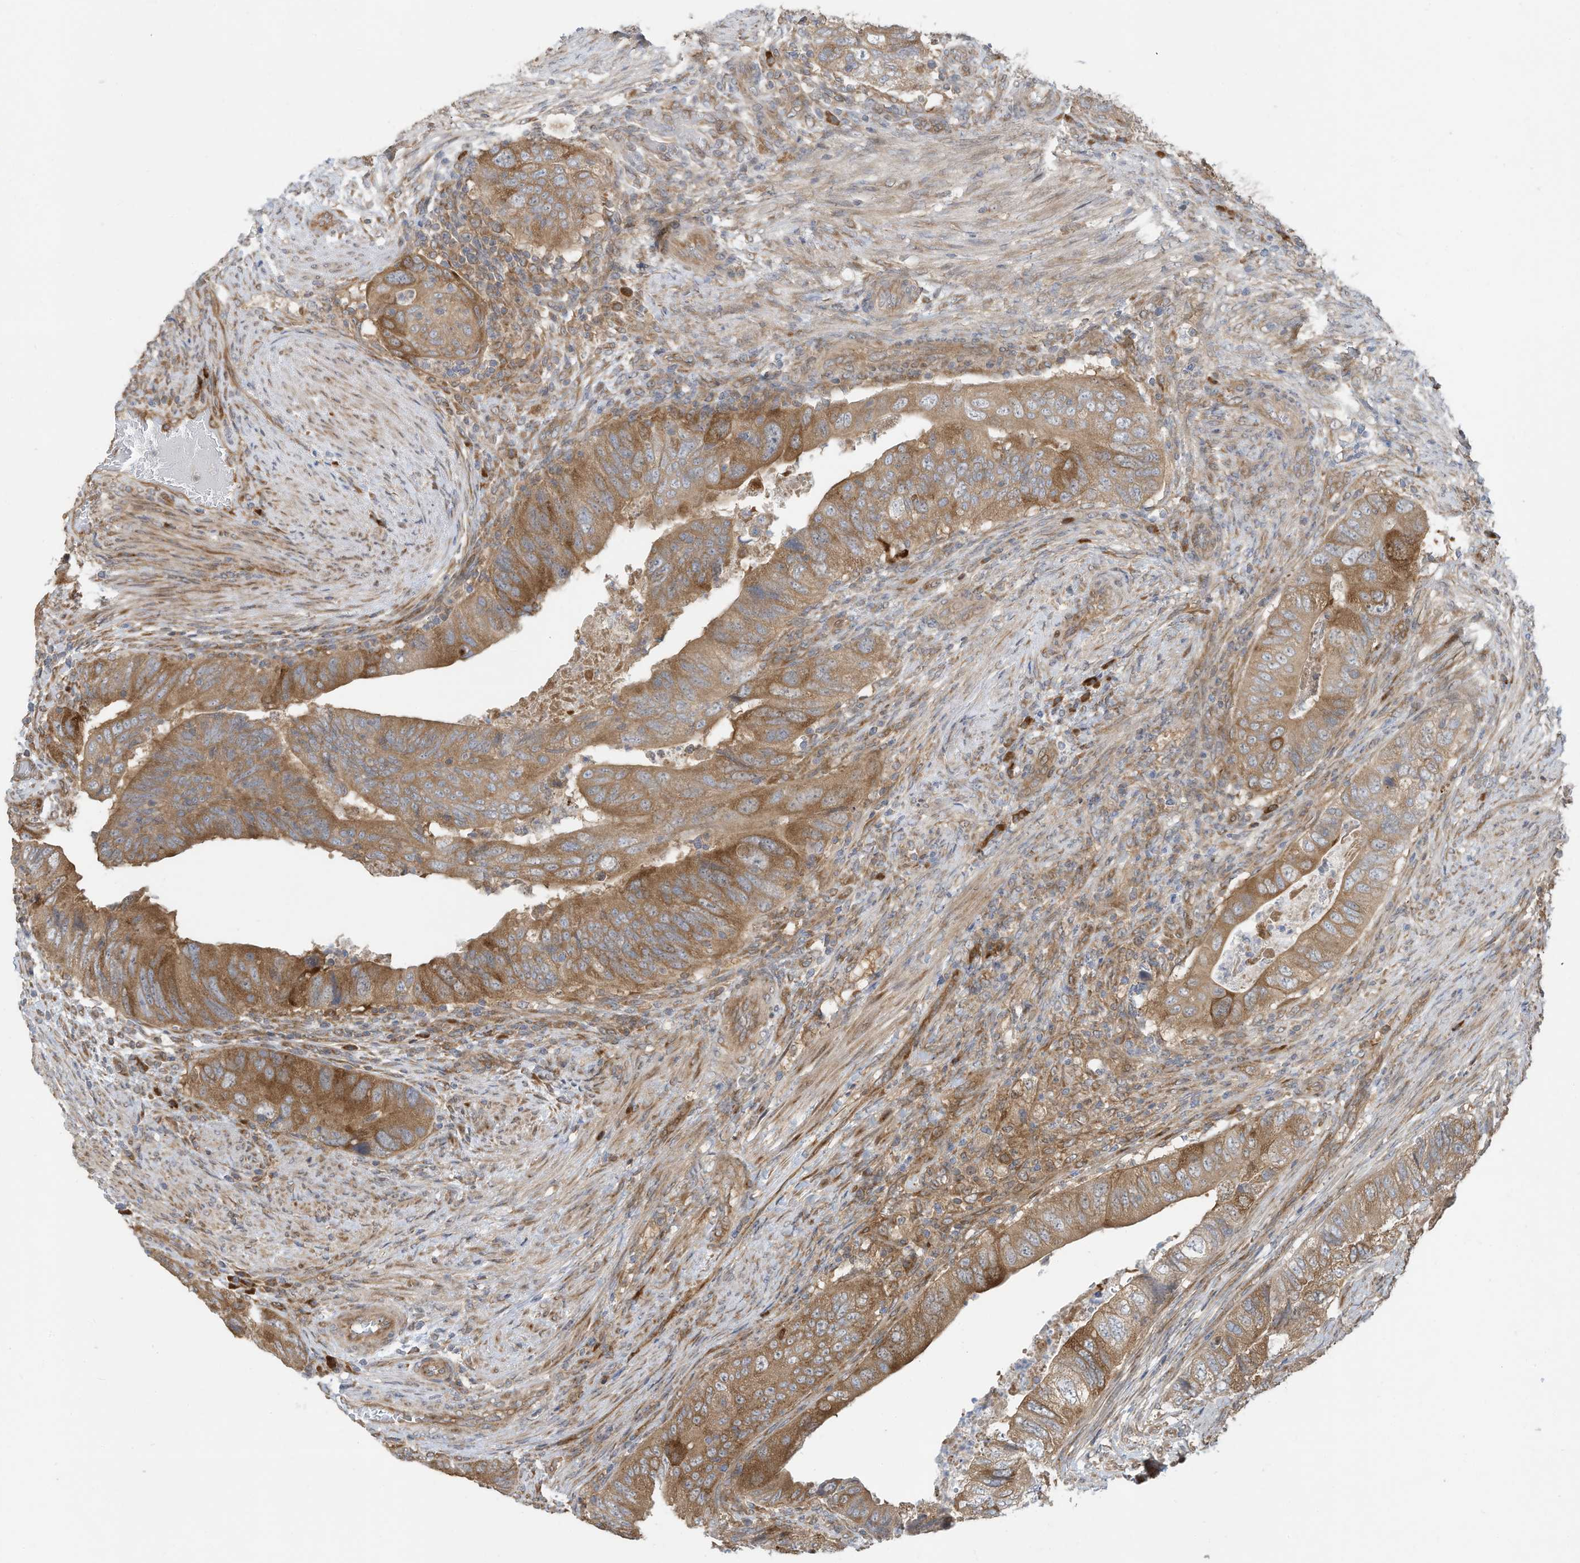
{"staining": {"intensity": "moderate", "quantity": ">75%", "location": "cytoplasmic/membranous"}, "tissue": "colorectal cancer", "cell_type": "Tumor cells", "image_type": "cancer", "snomed": [{"axis": "morphology", "description": "Adenocarcinoma, NOS"}, {"axis": "topography", "description": "Rectum"}], "caption": "Protein expression by immunohistochemistry (IHC) reveals moderate cytoplasmic/membranous expression in about >75% of tumor cells in colorectal cancer (adenocarcinoma).", "gene": "USE1", "patient": {"sex": "male", "age": 63}}